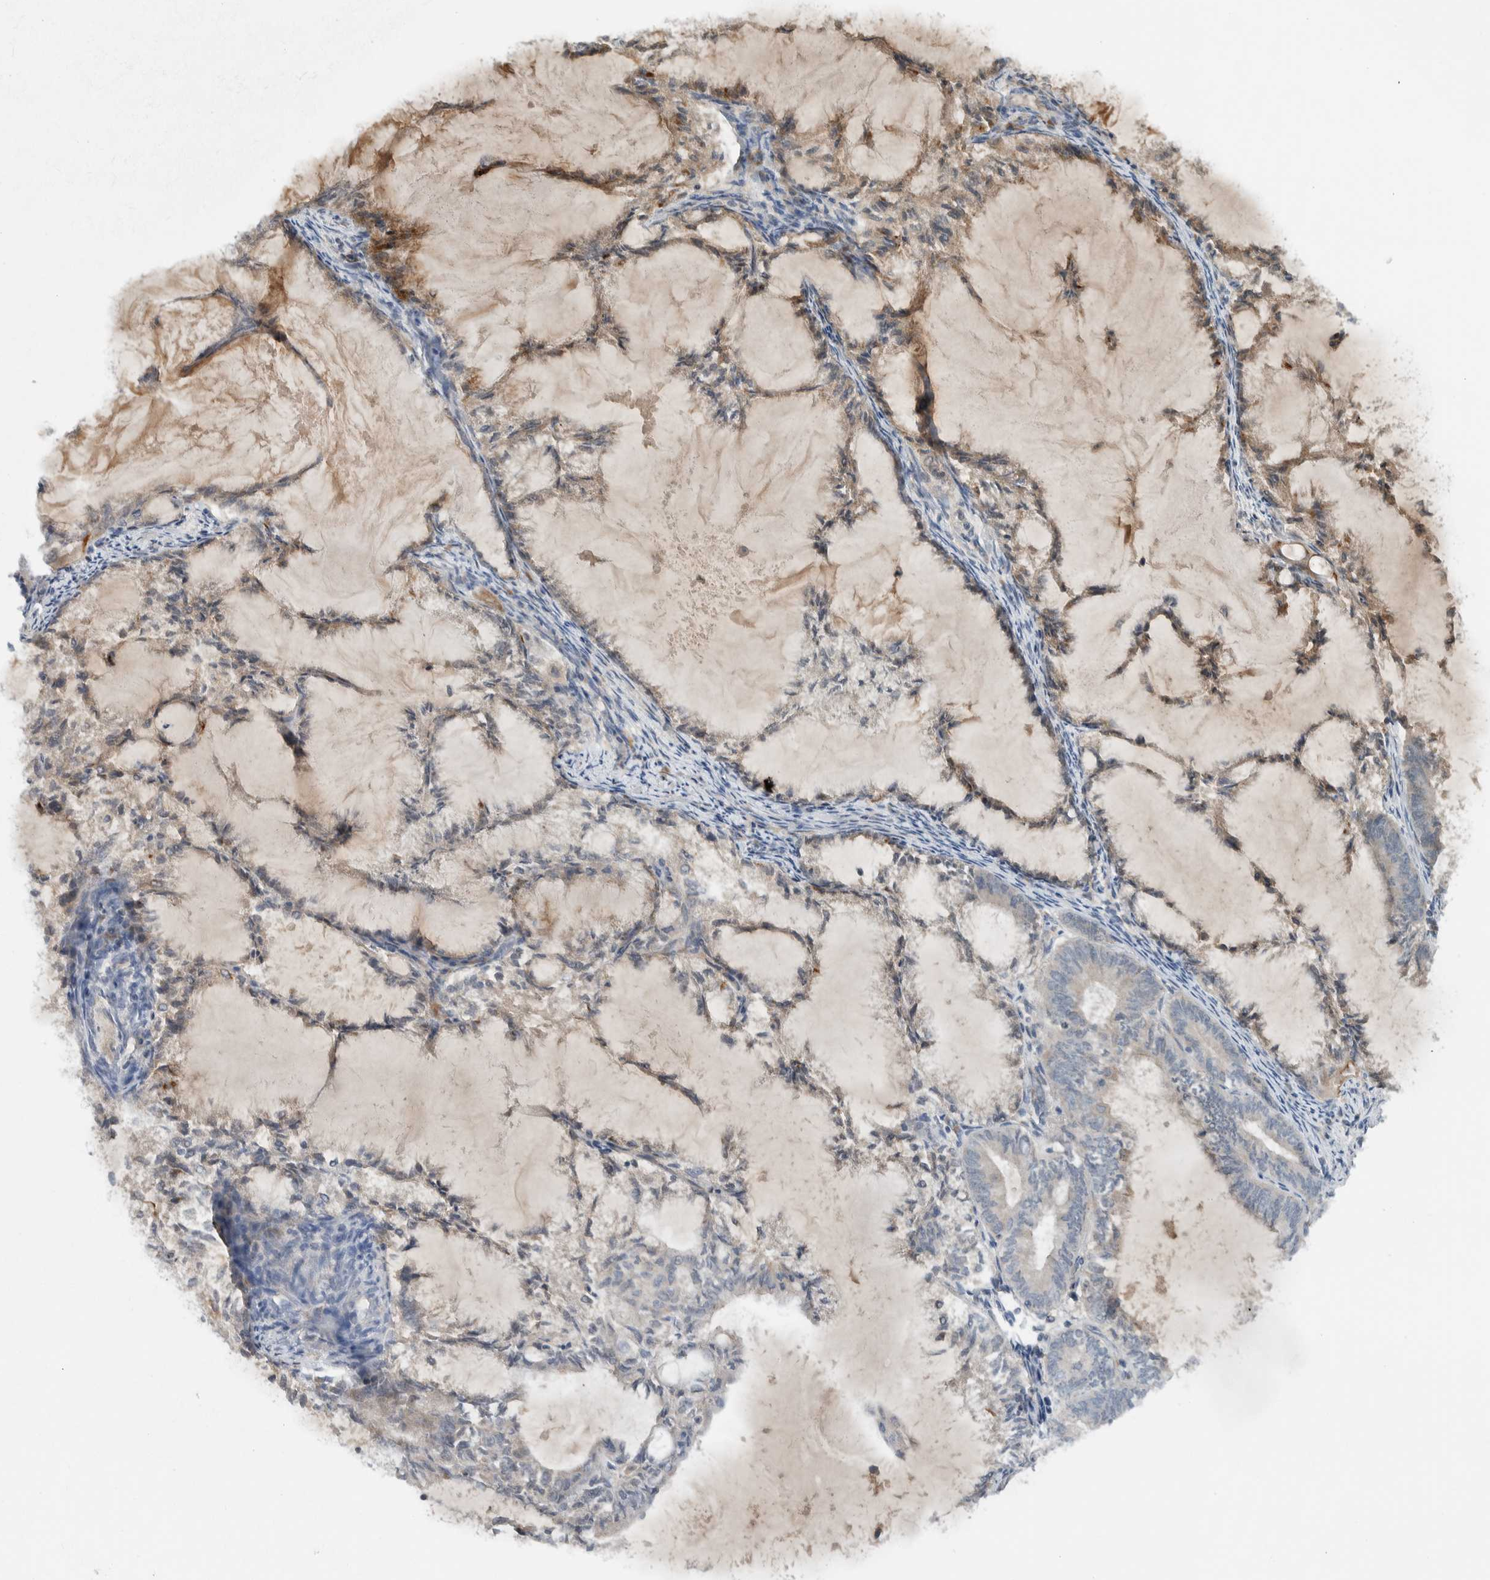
{"staining": {"intensity": "weak", "quantity": "25%-75%", "location": "cytoplasmic/membranous"}, "tissue": "endometrial cancer", "cell_type": "Tumor cells", "image_type": "cancer", "snomed": [{"axis": "morphology", "description": "Adenocarcinoma, NOS"}, {"axis": "topography", "description": "Endometrium"}], "caption": "The histopathology image demonstrates a brown stain indicating the presence of a protein in the cytoplasmic/membranous of tumor cells in adenocarcinoma (endometrial). (Brightfield microscopy of DAB IHC at high magnification).", "gene": "ARMC7", "patient": {"sex": "female", "age": 86}}